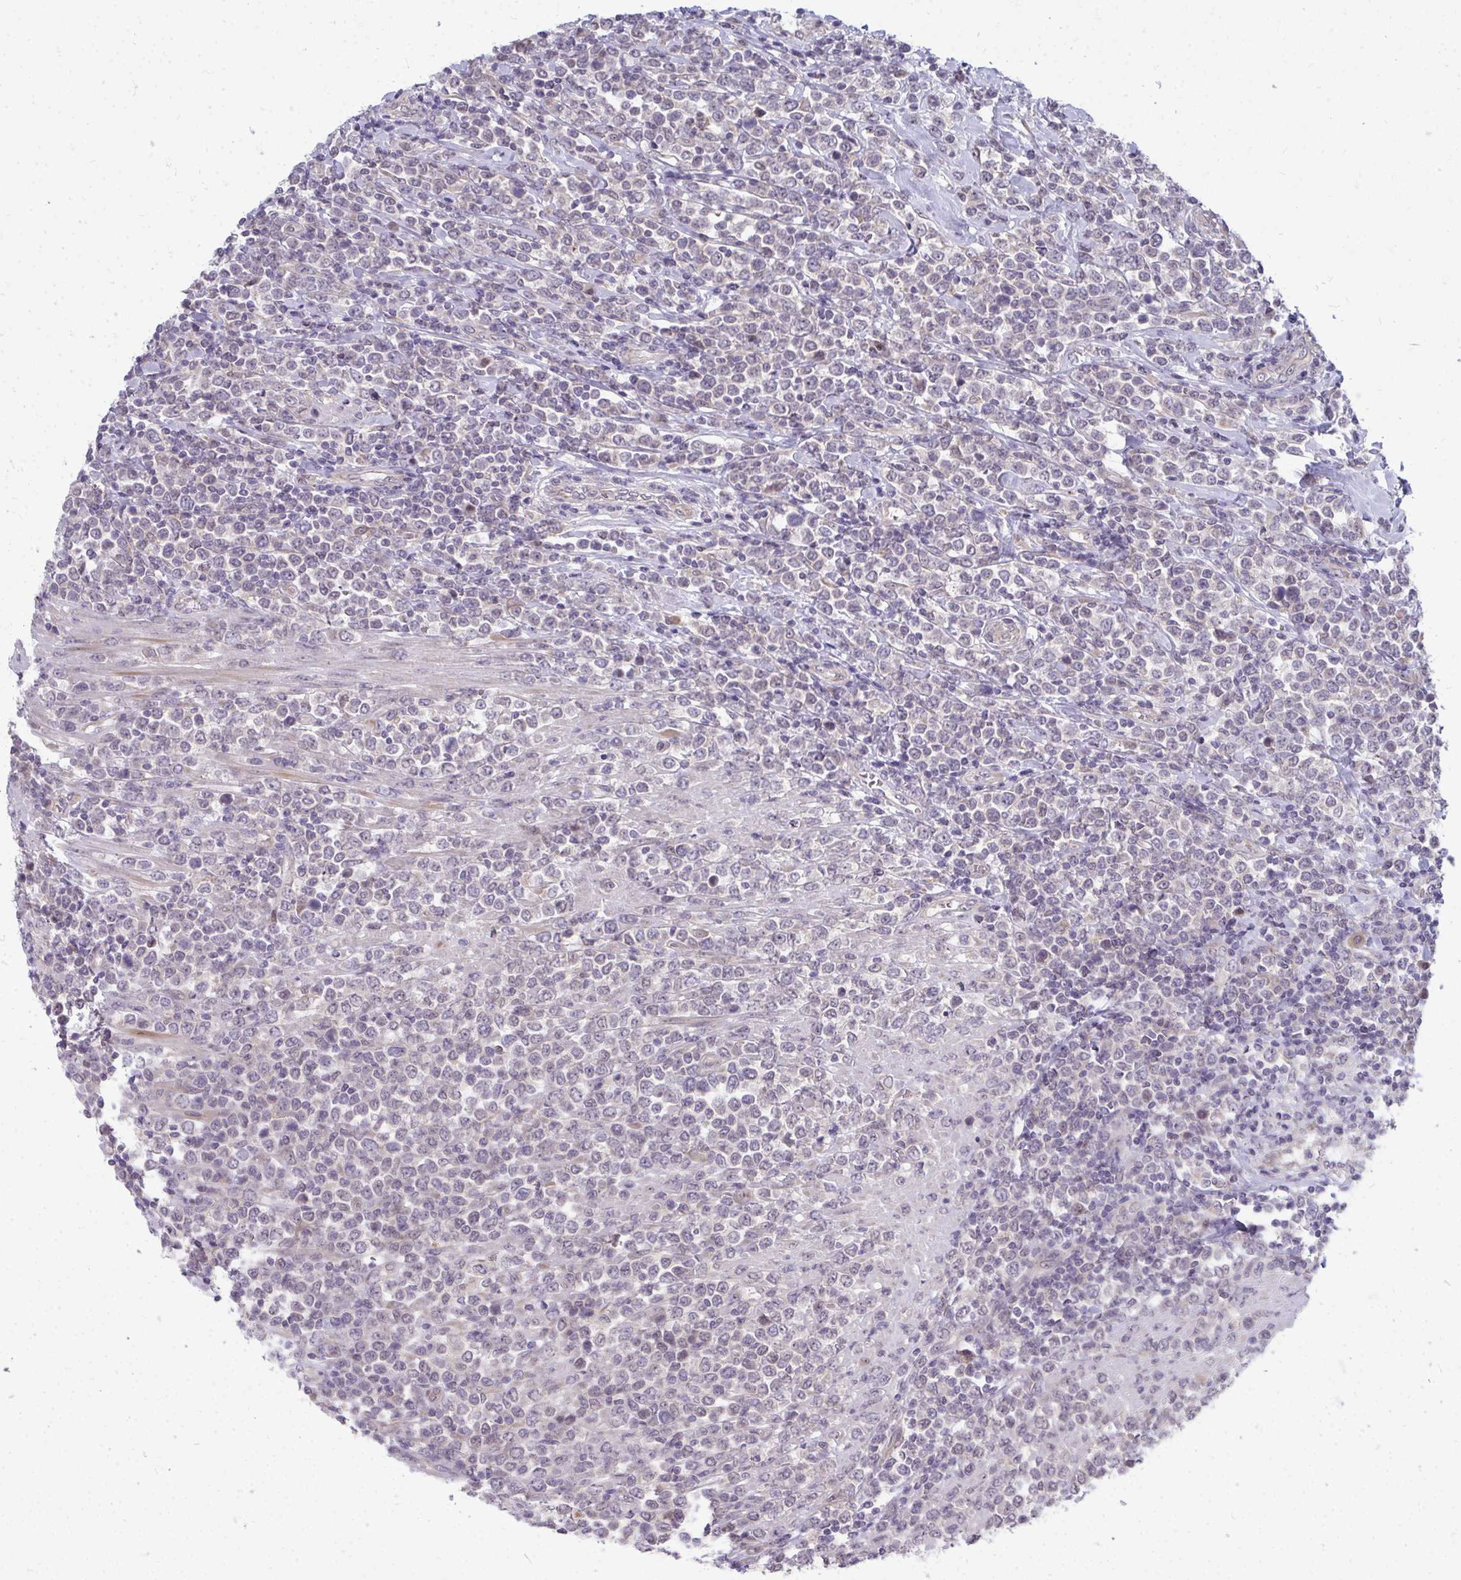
{"staining": {"intensity": "negative", "quantity": "none", "location": "none"}, "tissue": "lymphoma", "cell_type": "Tumor cells", "image_type": "cancer", "snomed": [{"axis": "morphology", "description": "Malignant lymphoma, non-Hodgkin's type, High grade"}, {"axis": "topography", "description": "Soft tissue"}], "caption": "There is no significant expression in tumor cells of lymphoma.", "gene": "MROH8", "patient": {"sex": "female", "age": 56}}